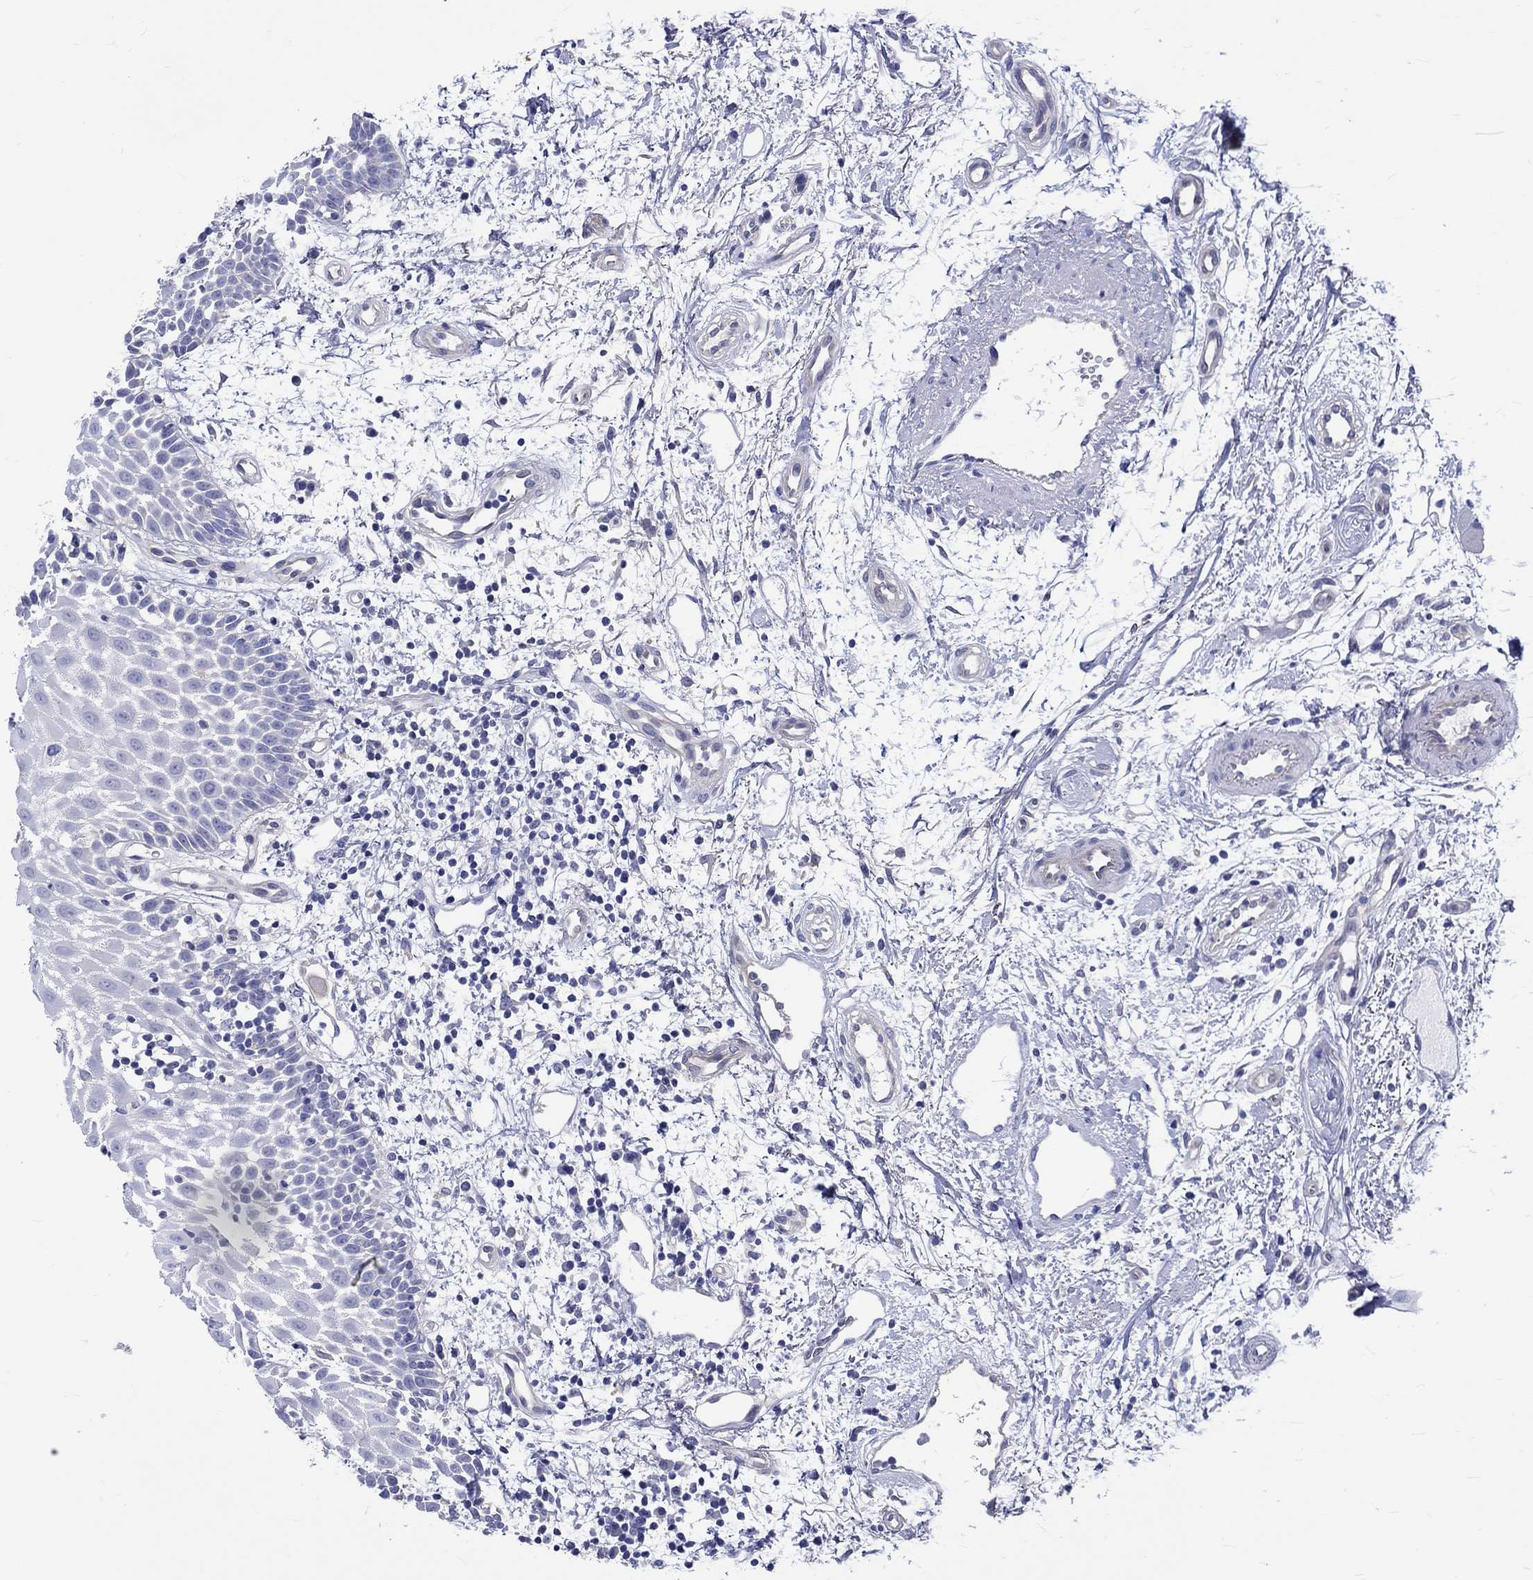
{"staining": {"intensity": "negative", "quantity": "none", "location": "none"}, "tissue": "oral mucosa", "cell_type": "Squamous epithelial cells", "image_type": "normal", "snomed": [{"axis": "morphology", "description": "Normal tissue, NOS"}, {"axis": "morphology", "description": "Squamous cell carcinoma, NOS"}, {"axis": "topography", "description": "Oral tissue"}, {"axis": "topography", "description": "Head-Neck"}], "caption": "Immunohistochemical staining of normal oral mucosa displays no significant expression in squamous epithelial cells. The staining was performed using DAB to visualize the protein expression in brown, while the nuclei were stained in blue with hematoxylin (Magnification: 20x).", "gene": "SH2D7", "patient": {"sex": "female", "age": 75}}